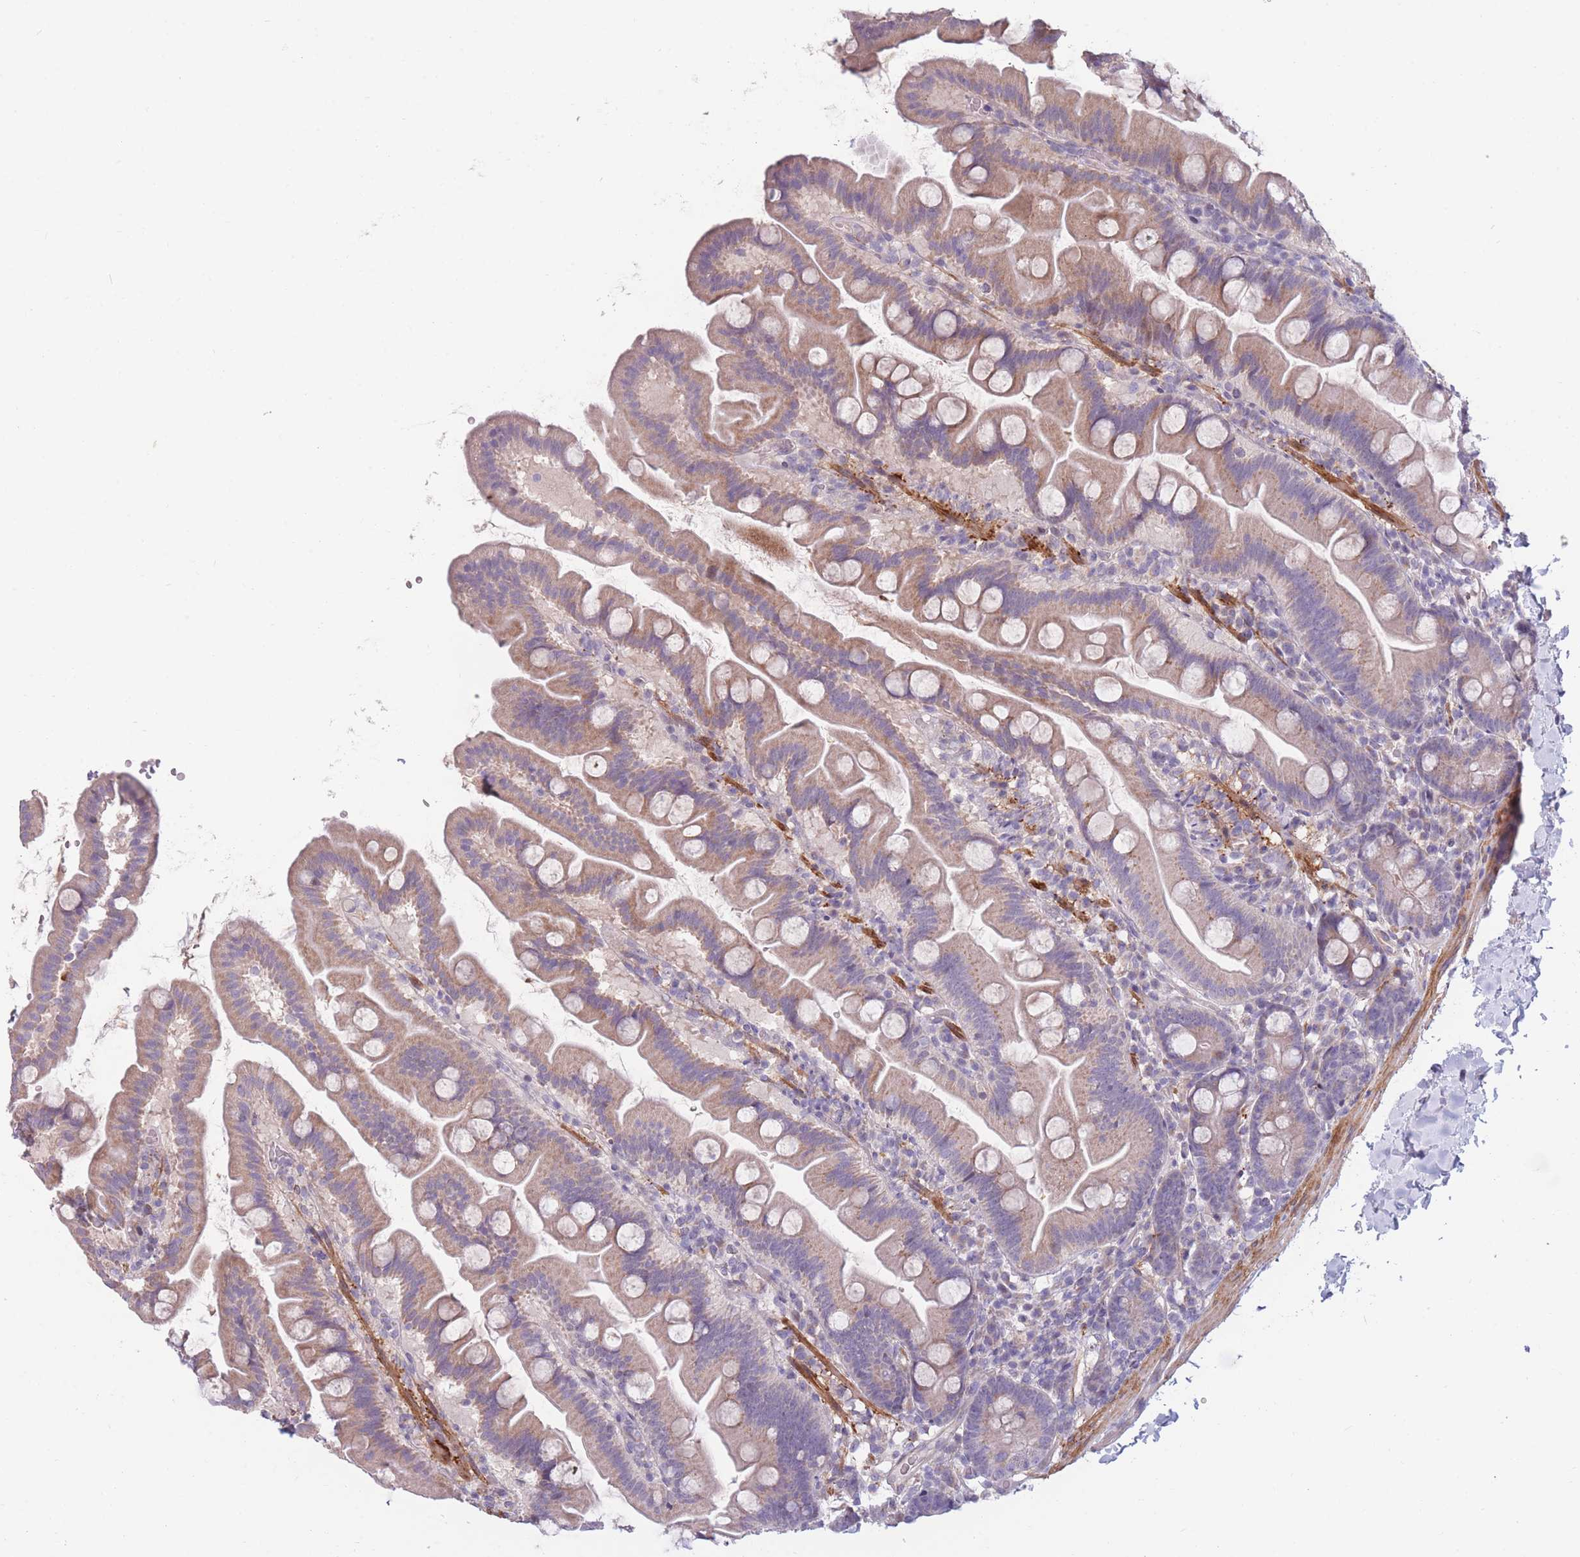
{"staining": {"intensity": "weak", "quantity": "25%-75%", "location": "cytoplasmic/membranous"}, "tissue": "small intestine", "cell_type": "Glandular cells", "image_type": "normal", "snomed": [{"axis": "morphology", "description": "Normal tissue, NOS"}, {"axis": "topography", "description": "Small intestine"}], "caption": "Protein staining by immunohistochemistry (IHC) displays weak cytoplasmic/membranous expression in about 25%-75% of glandular cells in normal small intestine.", "gene": "CCNQ", "patient": {"sex": "female", "age": 68}}